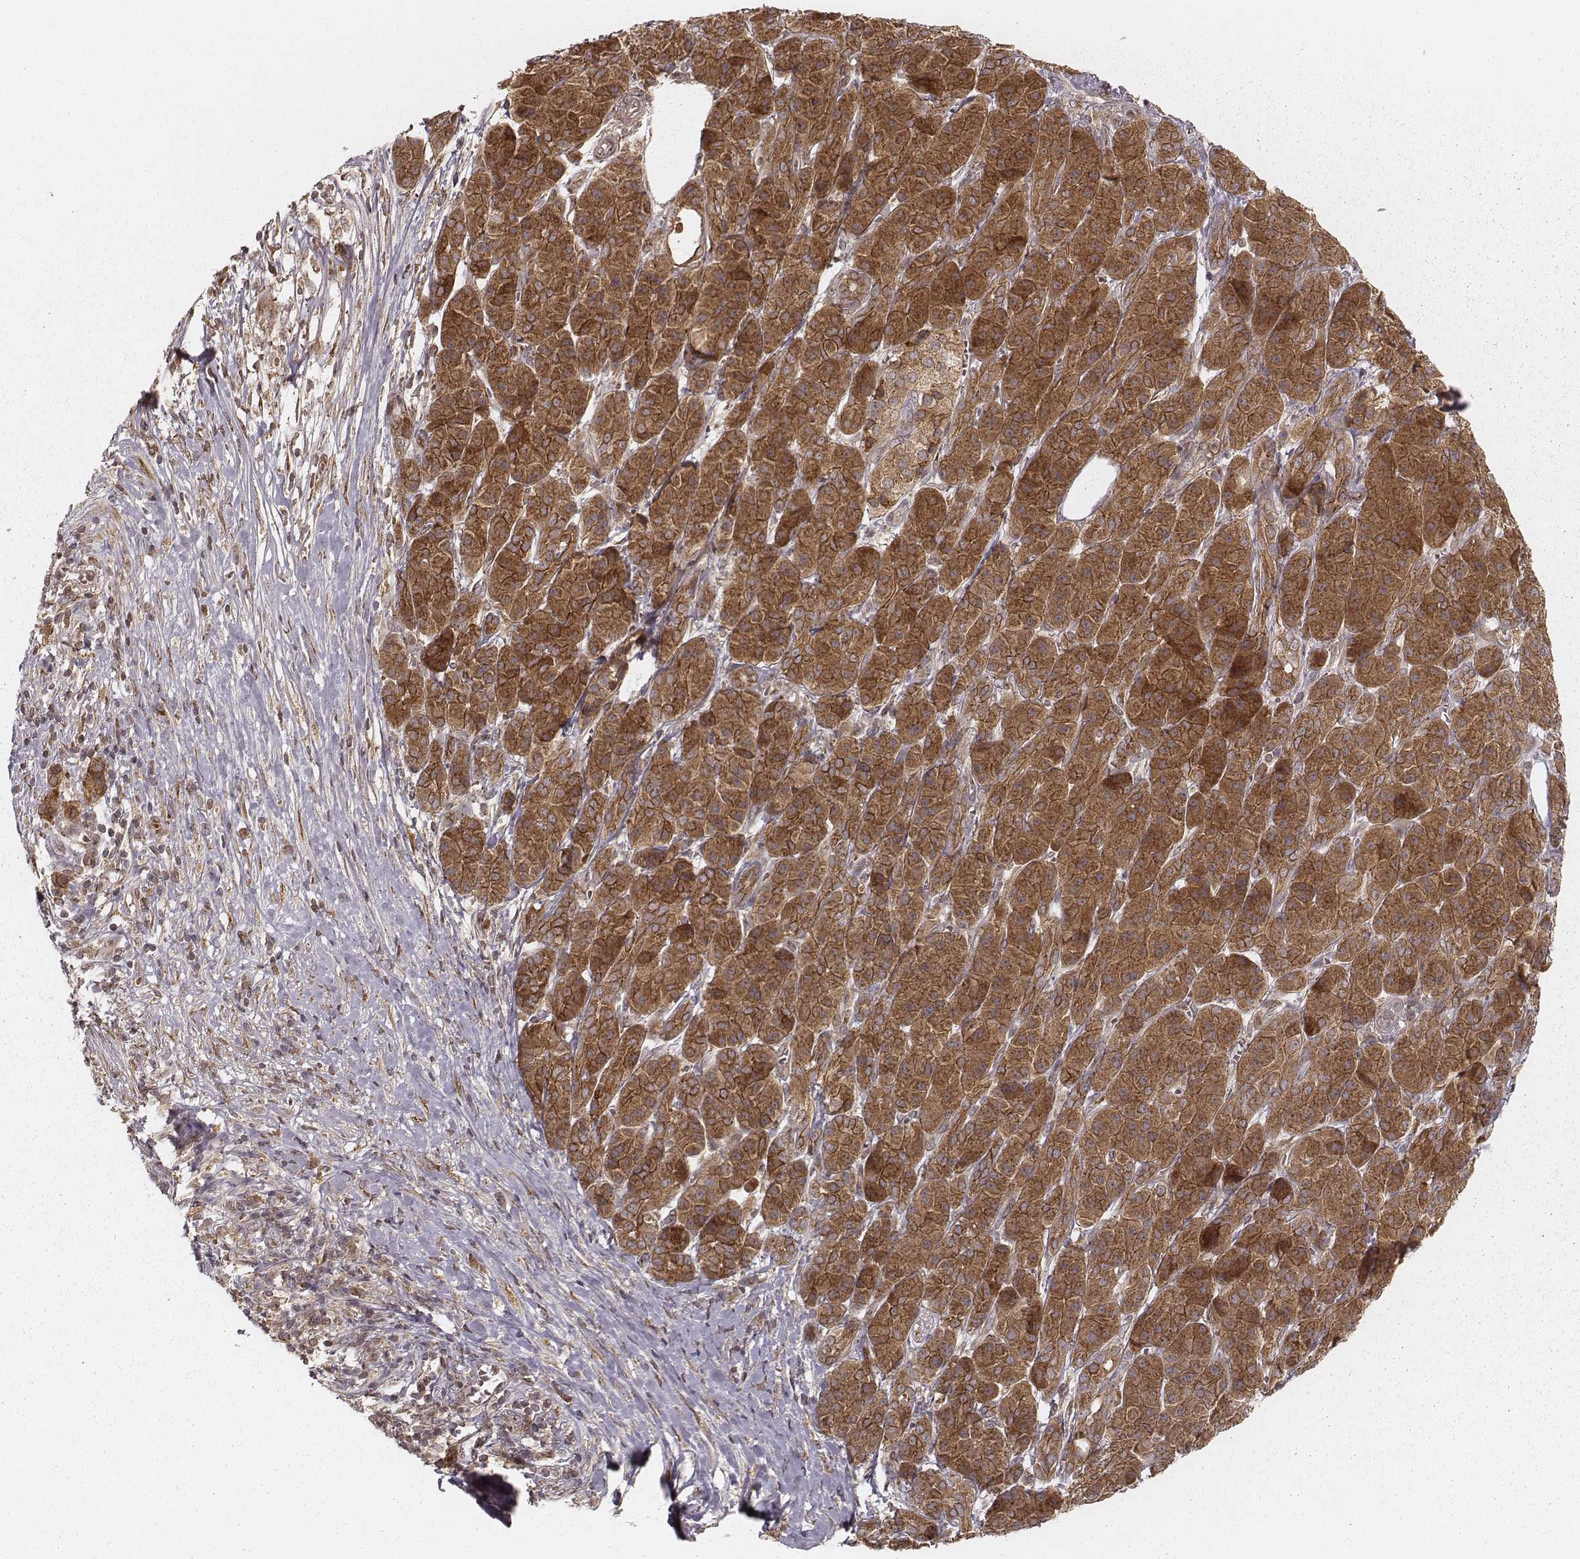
{"staining": {"intensity": "moderate", "quantity": ">75%", "location": "cytoplasmic/membranous"}, "tissue": "pancreatic cancer", "cell_type": "Tumor cells", "image_type": "cancer", "snomed": [{"axis": "morphology", "description": "Adenocarcinoma, NOS"}, {"axis": "topography", "description": "Pancreas"}], "caption": "Protein staining of pancreatic cancer tissue reveals moderate cytoplasmic/membranous positivity in approximately >75% of tumor cells. (DAB IHC, brown staining for protein, blue staining for nuclei).", "gene": "MYO19", "patient": {"sex": "male", "age": 61}}